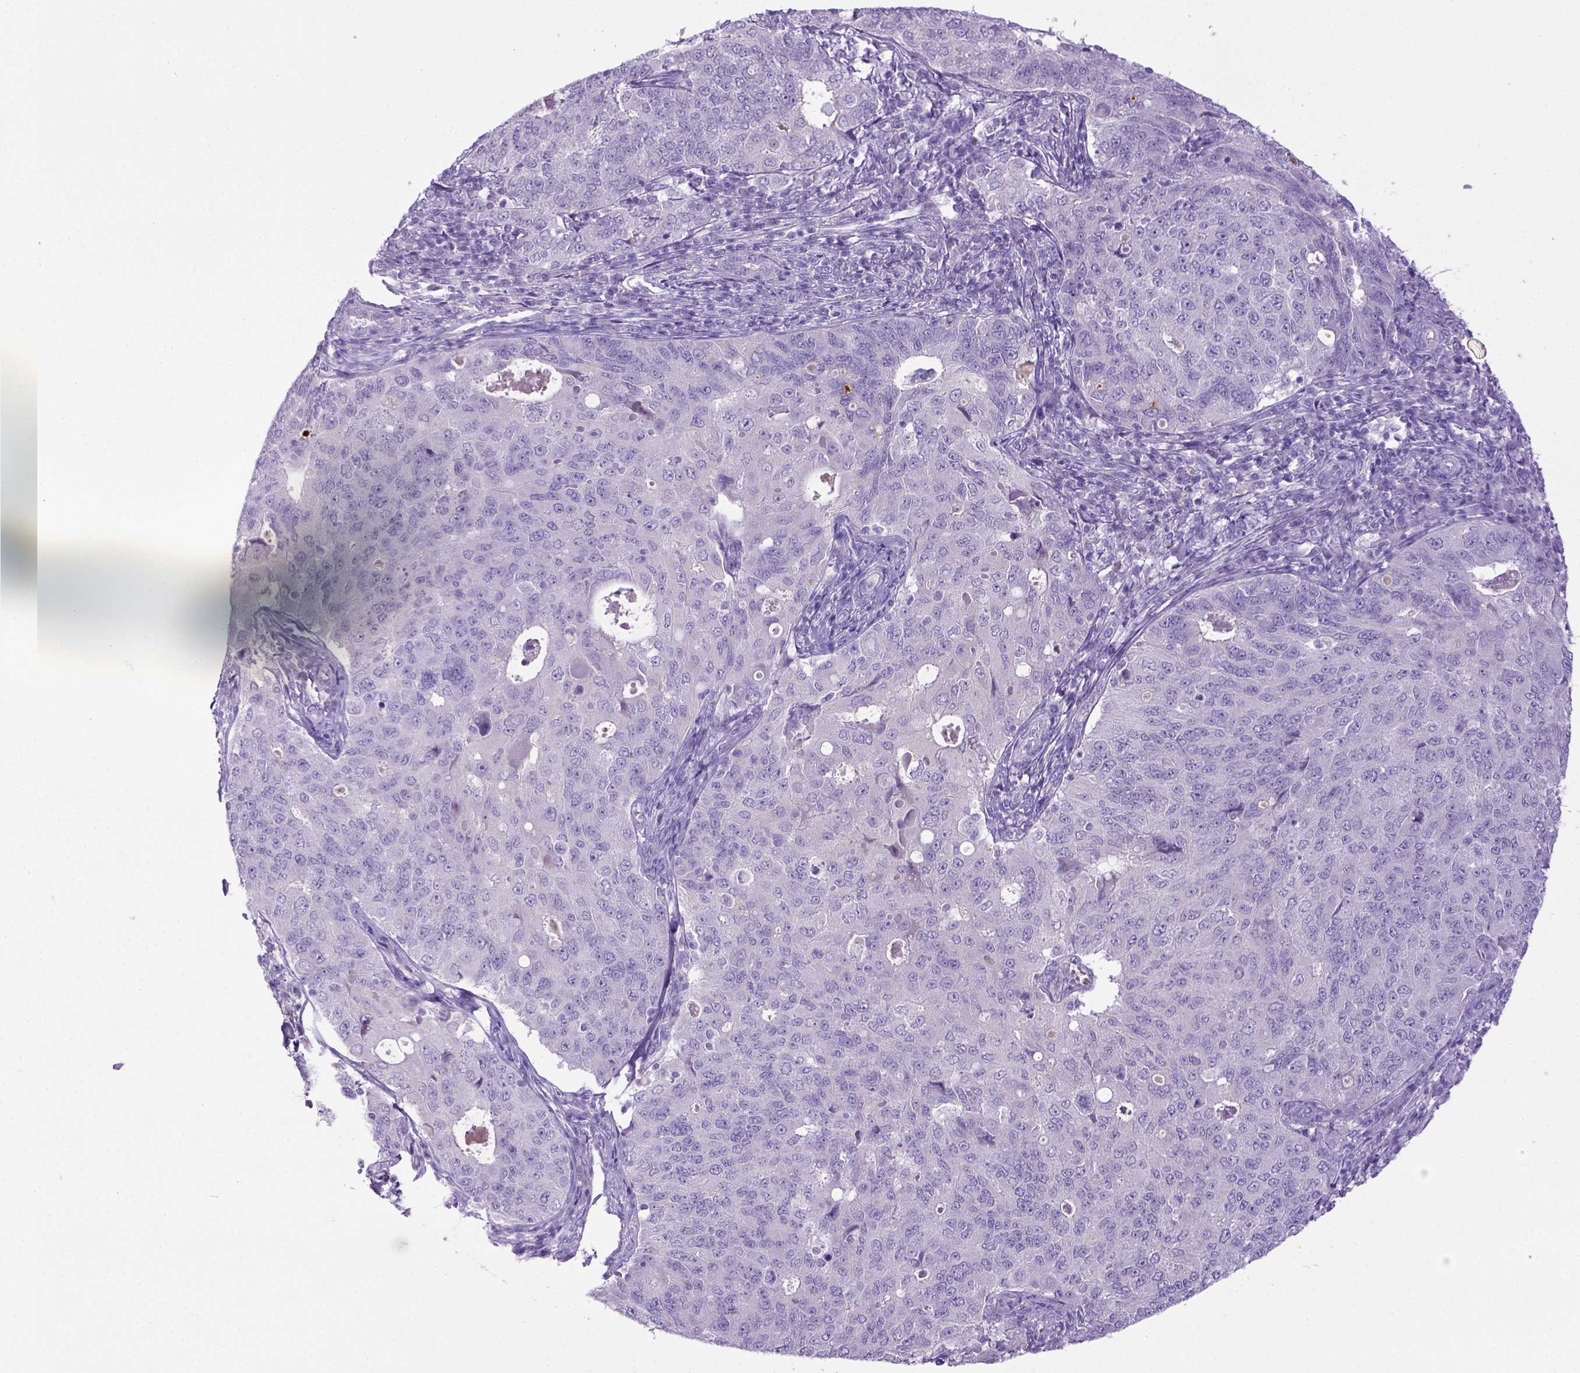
{"staining": {"intensity": "negative", "quantity": "none", "location": "none"}, "tissue": "endometrial cancer", "cell_type": "Tumor cells", "image_type": "cancer", "snomed": [{"axis": "morphology", "description": "Adenocarcinoma, NOS"}, {"axis": "topography", "description": "Endometrium"}], "caption": "Immunohistochemistry (IHC) of human endometrial adenocarcinoma shows no staining in tumor cells. (DAB (3,3'-diaminobenzidine) immunohistochemistry (IHC), high magnification).", "gene": "ITIH4", "patient": {"sex": "female", "age": 43}}